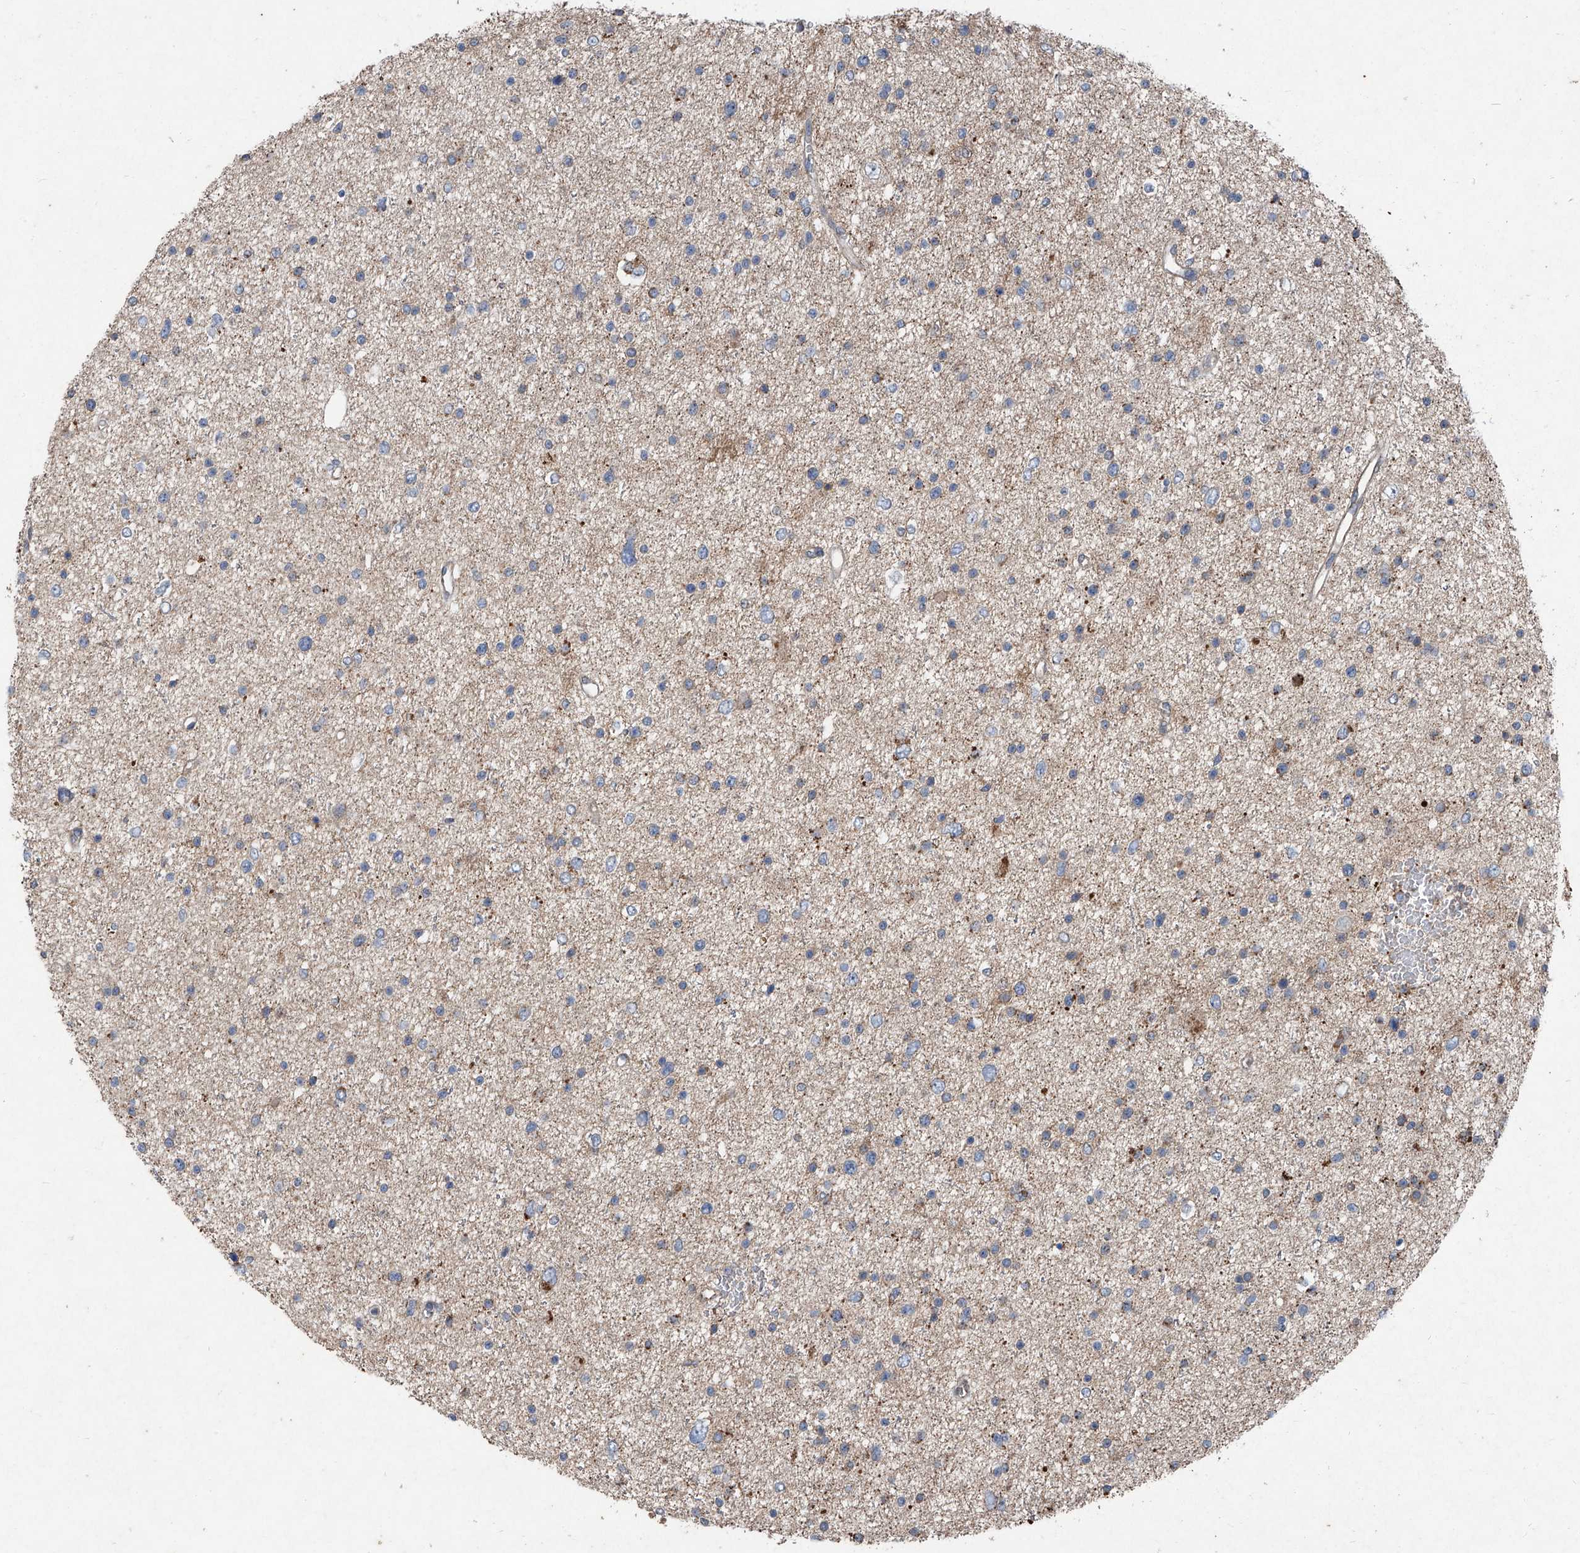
{"staining": {"intensity": "negative", "quantity": "none", "location": "none"}, "tissue": "glioma", "cell_type": "Tumor cells", "image_type": "cancer", "snomed": [{"axis": "morphology", "description": "Glioma, malignant, Low grade"}, {"axis": "topography", "description": "Brain"}], "caption": "IHC of human glioma displays no staining in tumor cells.", "gene": "FOXRED2", "patient": {"sex": "female", "age": 37}}